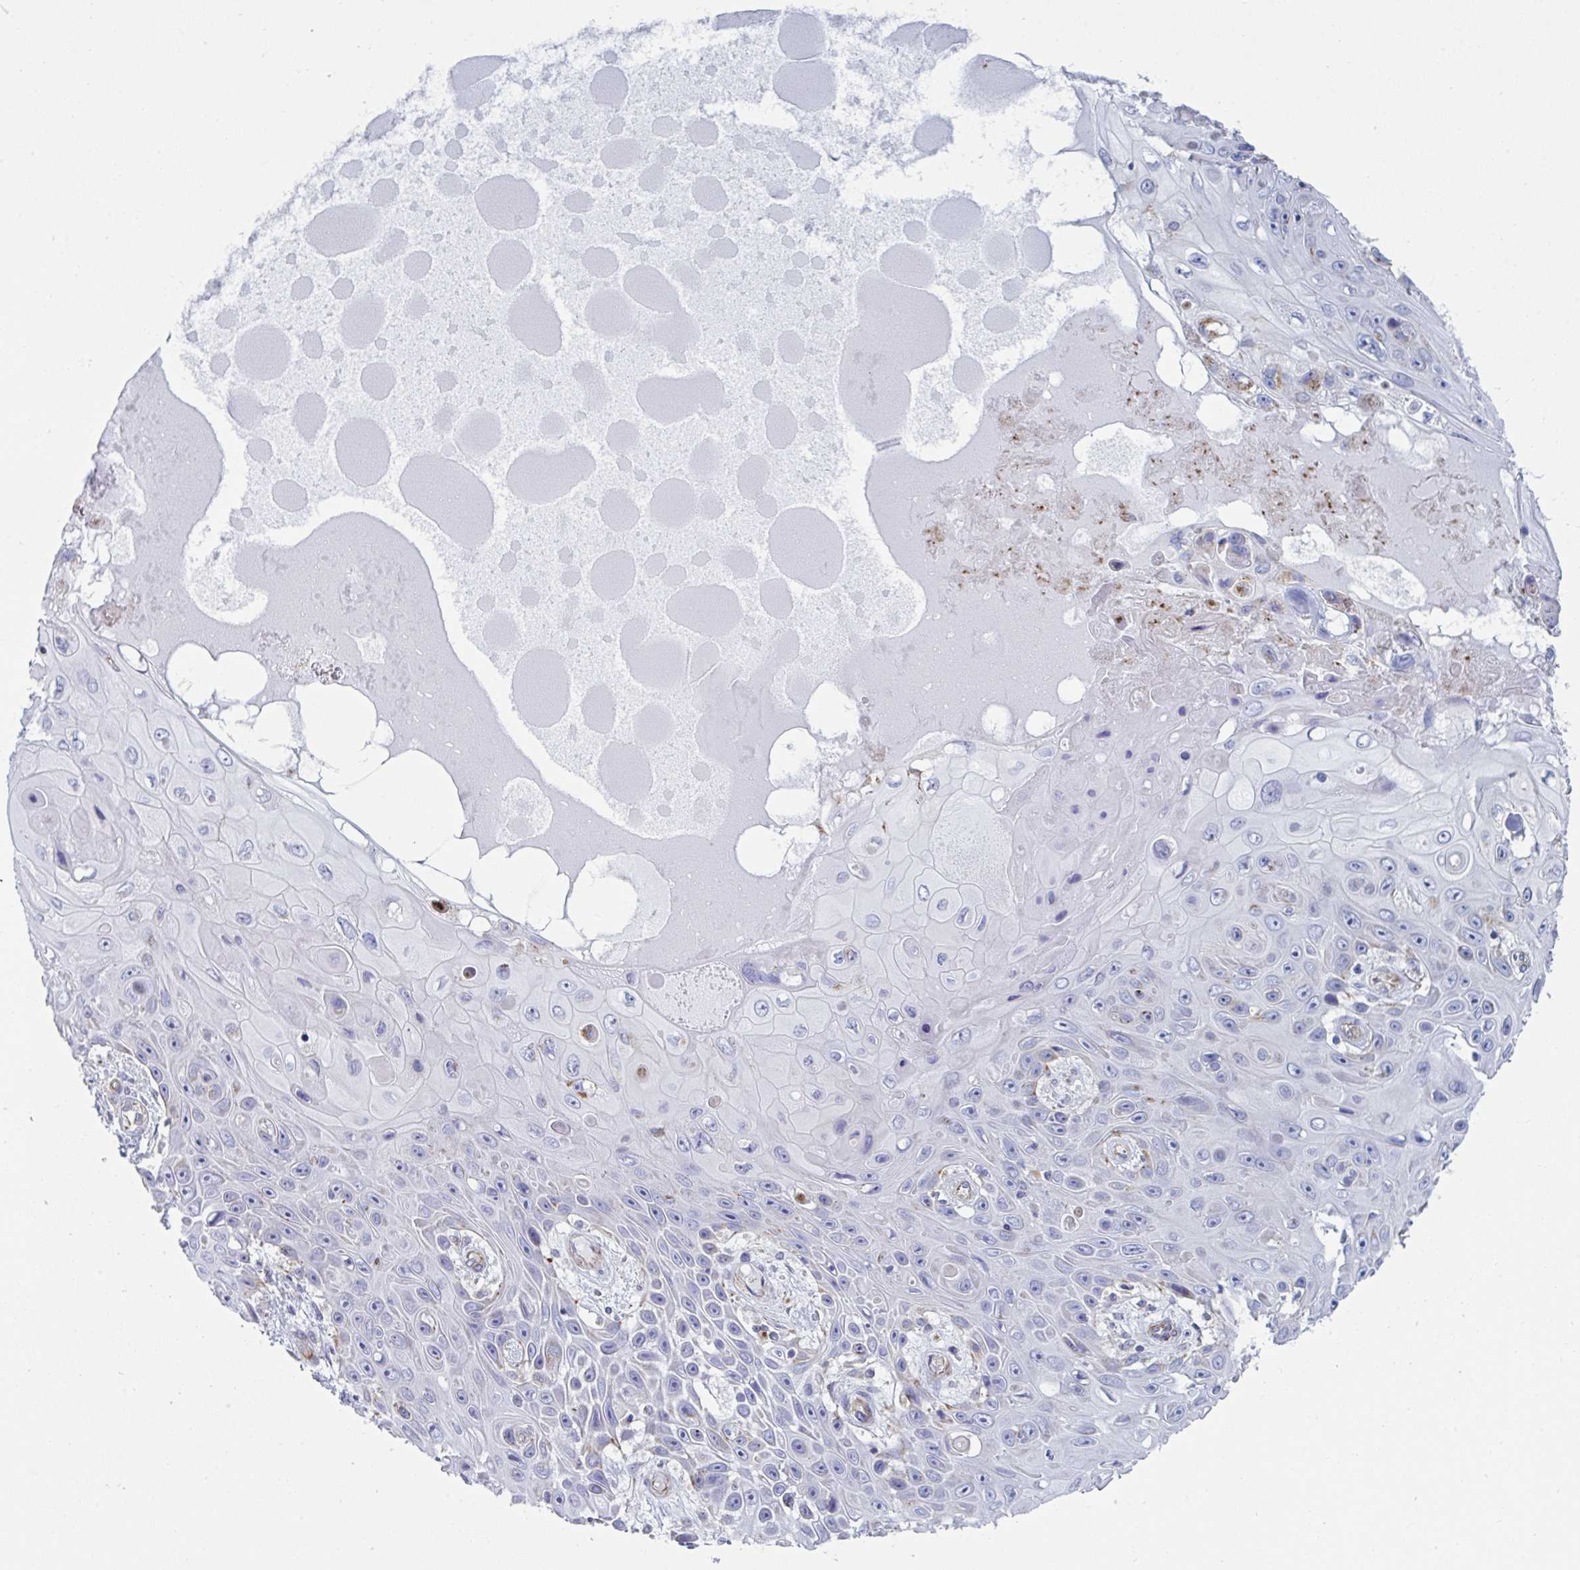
{"staining": {"intensity": "moderate", "quantity": "<25%", "location": "cytoplasmic/membranous"}, "tissue": "skin cancer", "cell_type": "Tumor cells", "image_type": "cancer", "snomed": [{"axis": "morphology", "description": "Squamous cell carcinoma, NOS"}, {"axis": "topography", "description": "Skin"}], "caption": "The photomicrograph reveals immunohistochemical staining of skin cancer. There is moderate cytoplasmic/membranous staining is appreciated in about <25% of tumor cells.", "gene": "SLC9A6", "patient": {"sex": "male", "age": 82}}